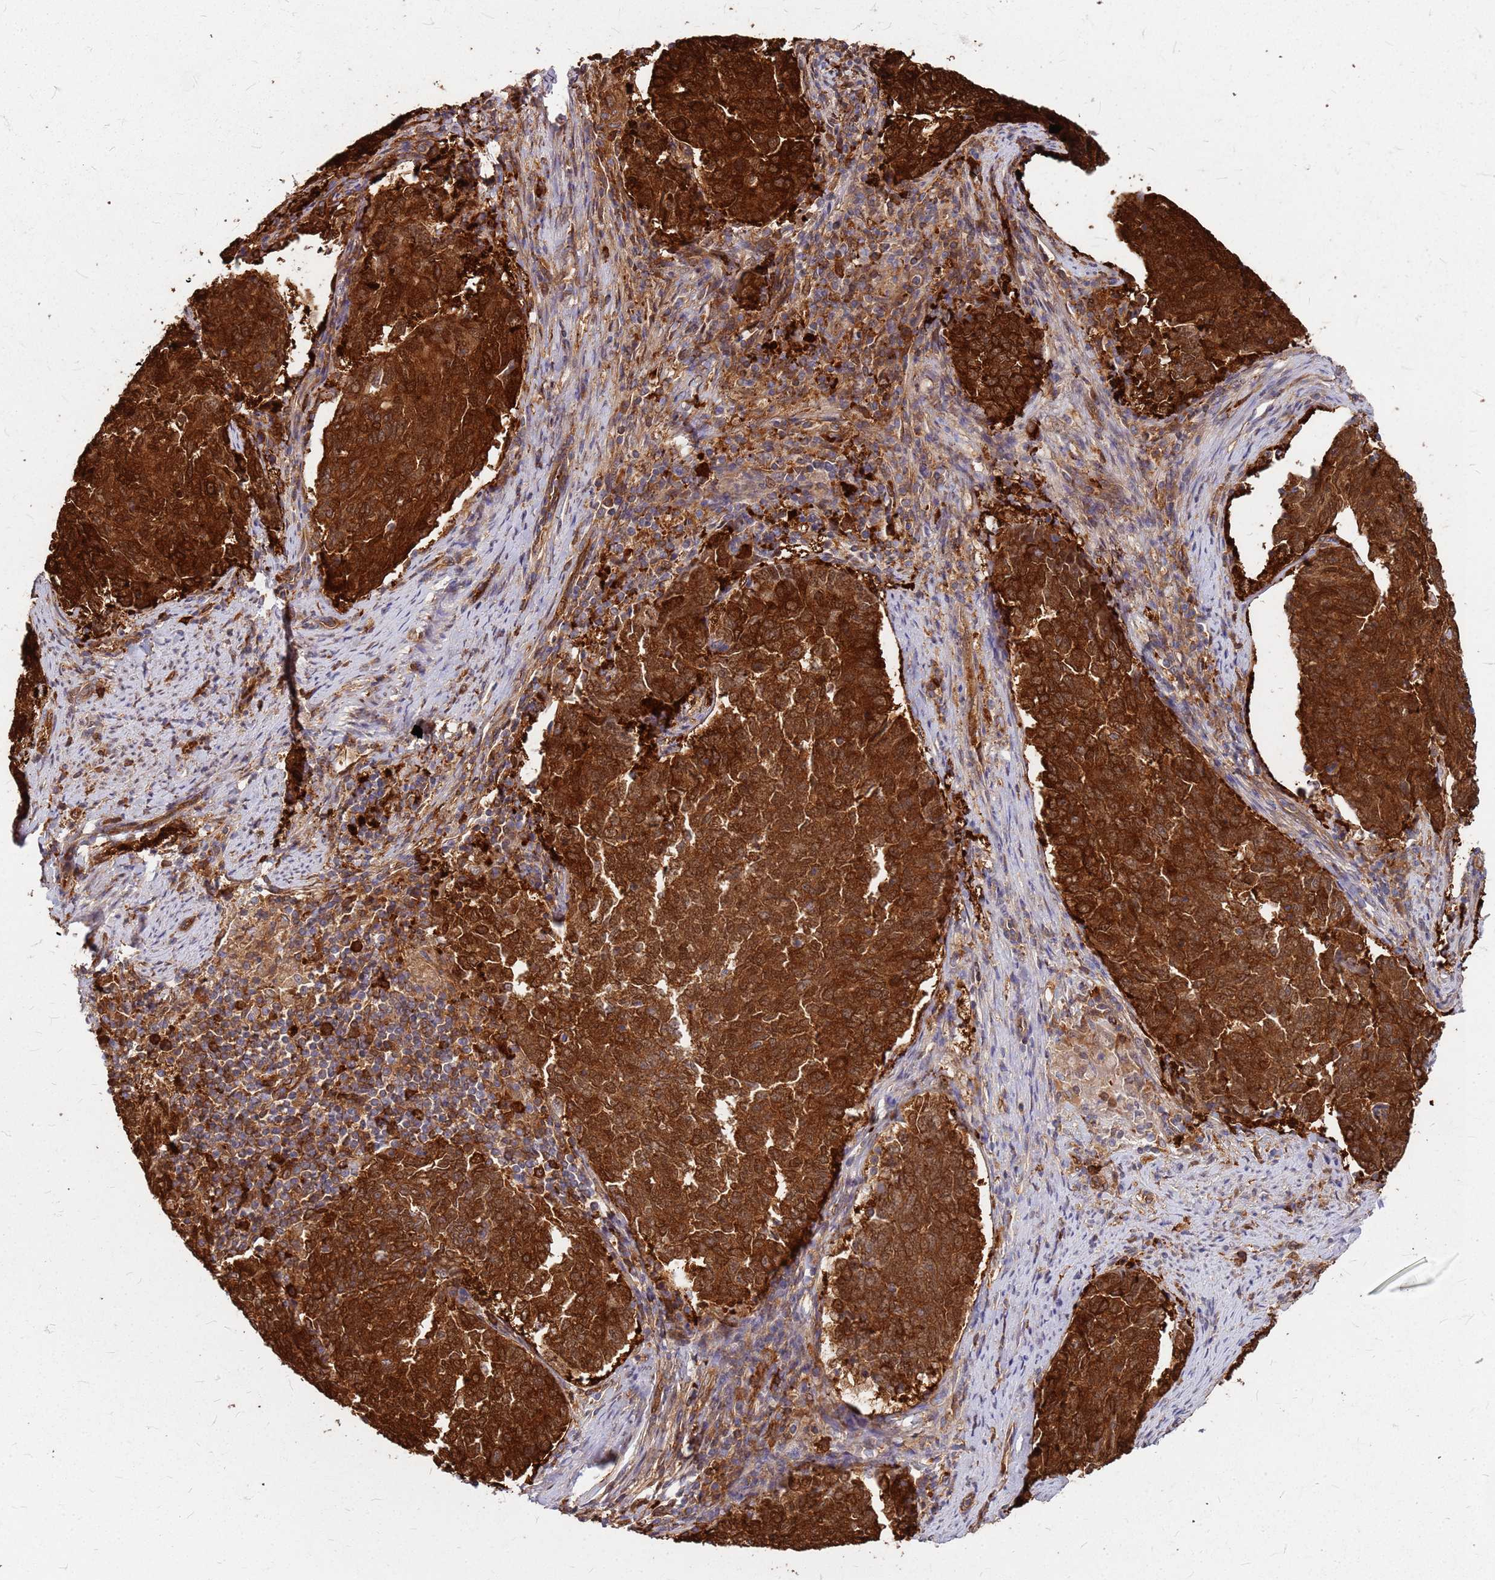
{"staining": {"intensity": "strong", "quantity": ">75%", "location": "cytoplasmic/membranous"}, "tissue": "endometrial cancer", "cell_type": "Tumor cells", "image_type": "cancer", "snomed": [{"axis": "morphology", "description": "Adenocarcinoma, NOS"}, {"axis": "topography", "description": "Endometrium"}], "caption": "The photomicrograph demonstrates immunohistochemical staining of endometrial adenocarcinoma. There is strong cytoplasmic/membranous positivity is appreciated in about >75% of tumor cells.", "gene": "HDX", "patient": {"sex": "female", "age": 80}}